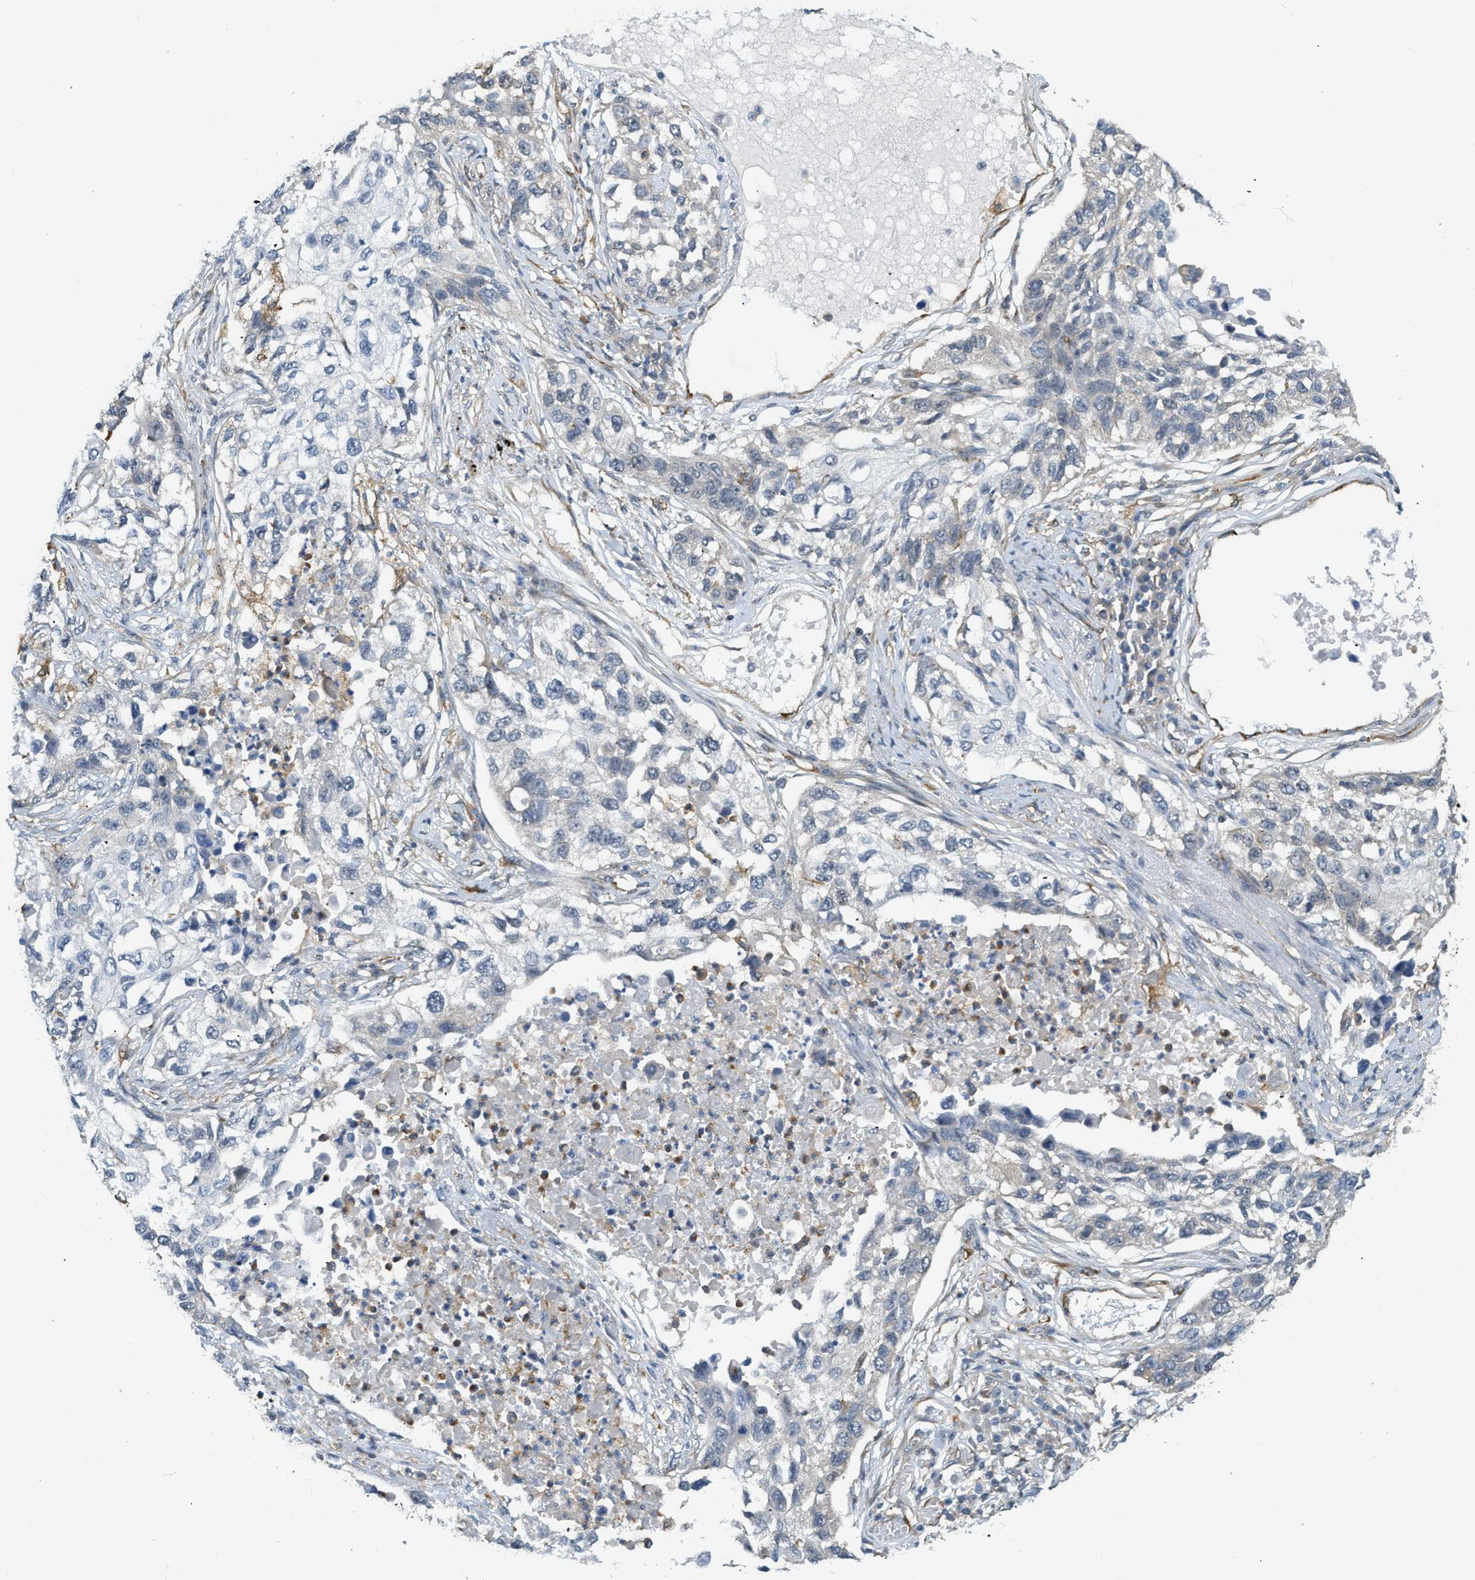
{"staining": {"intensity": "negative", "quantity": "none", "location": "none"}, "tissue": "lung cancer", "cell_type": "Tumor cells", "image_type": "cancer", "snomed": [{"axis": "morphology", "description": "Squamous cell carcinoma, NOS"}, {"axis": "topography", "description": "Lung"}], "caption": "A high-resolution image shows immunohistochemistry (IHC) staining of squamous cell carcinoma (lung), which demonstrates no significant expression in tumor cells.", "gene": "ZNF408", "patient": {"sex": "male", "age": 71}}